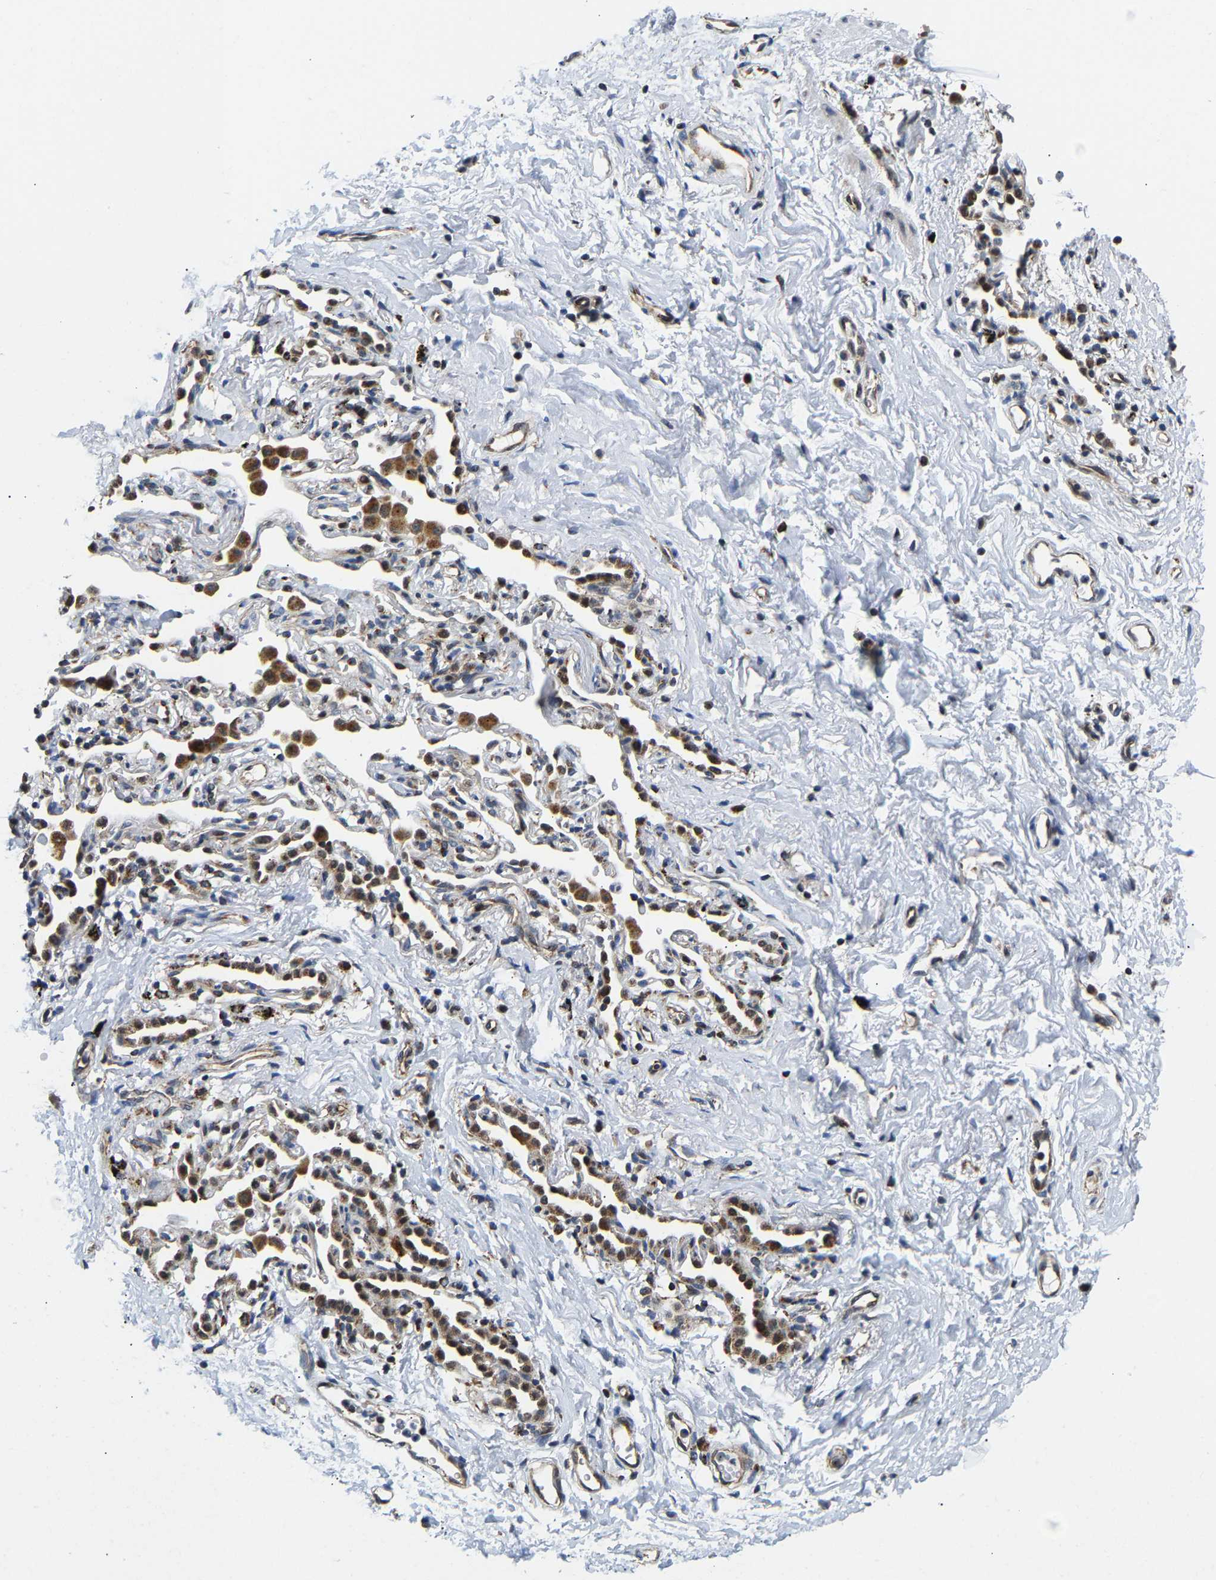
{"staining": {"intensity": "weak", "quantity": "<25%", "location": "cytoplasmic/membranous"}, "tissue": "adipose tissue", "cell_type": "Adipocytes", "image_type": "normal", "snomed": [{"axis": "morphology", "description": "Normal tissue, NOS"}, {"axis": "topography", "description": "Cartilage tissue"}, {"axis": "topography", "description": "Bronchus"}], "caption": "This is an immunohistochemistry image of benign adipose tissue. There is no positivity in adipocytes.", "gene": "GIMAP7", "patient": {"sex": "female", "age": 53}}